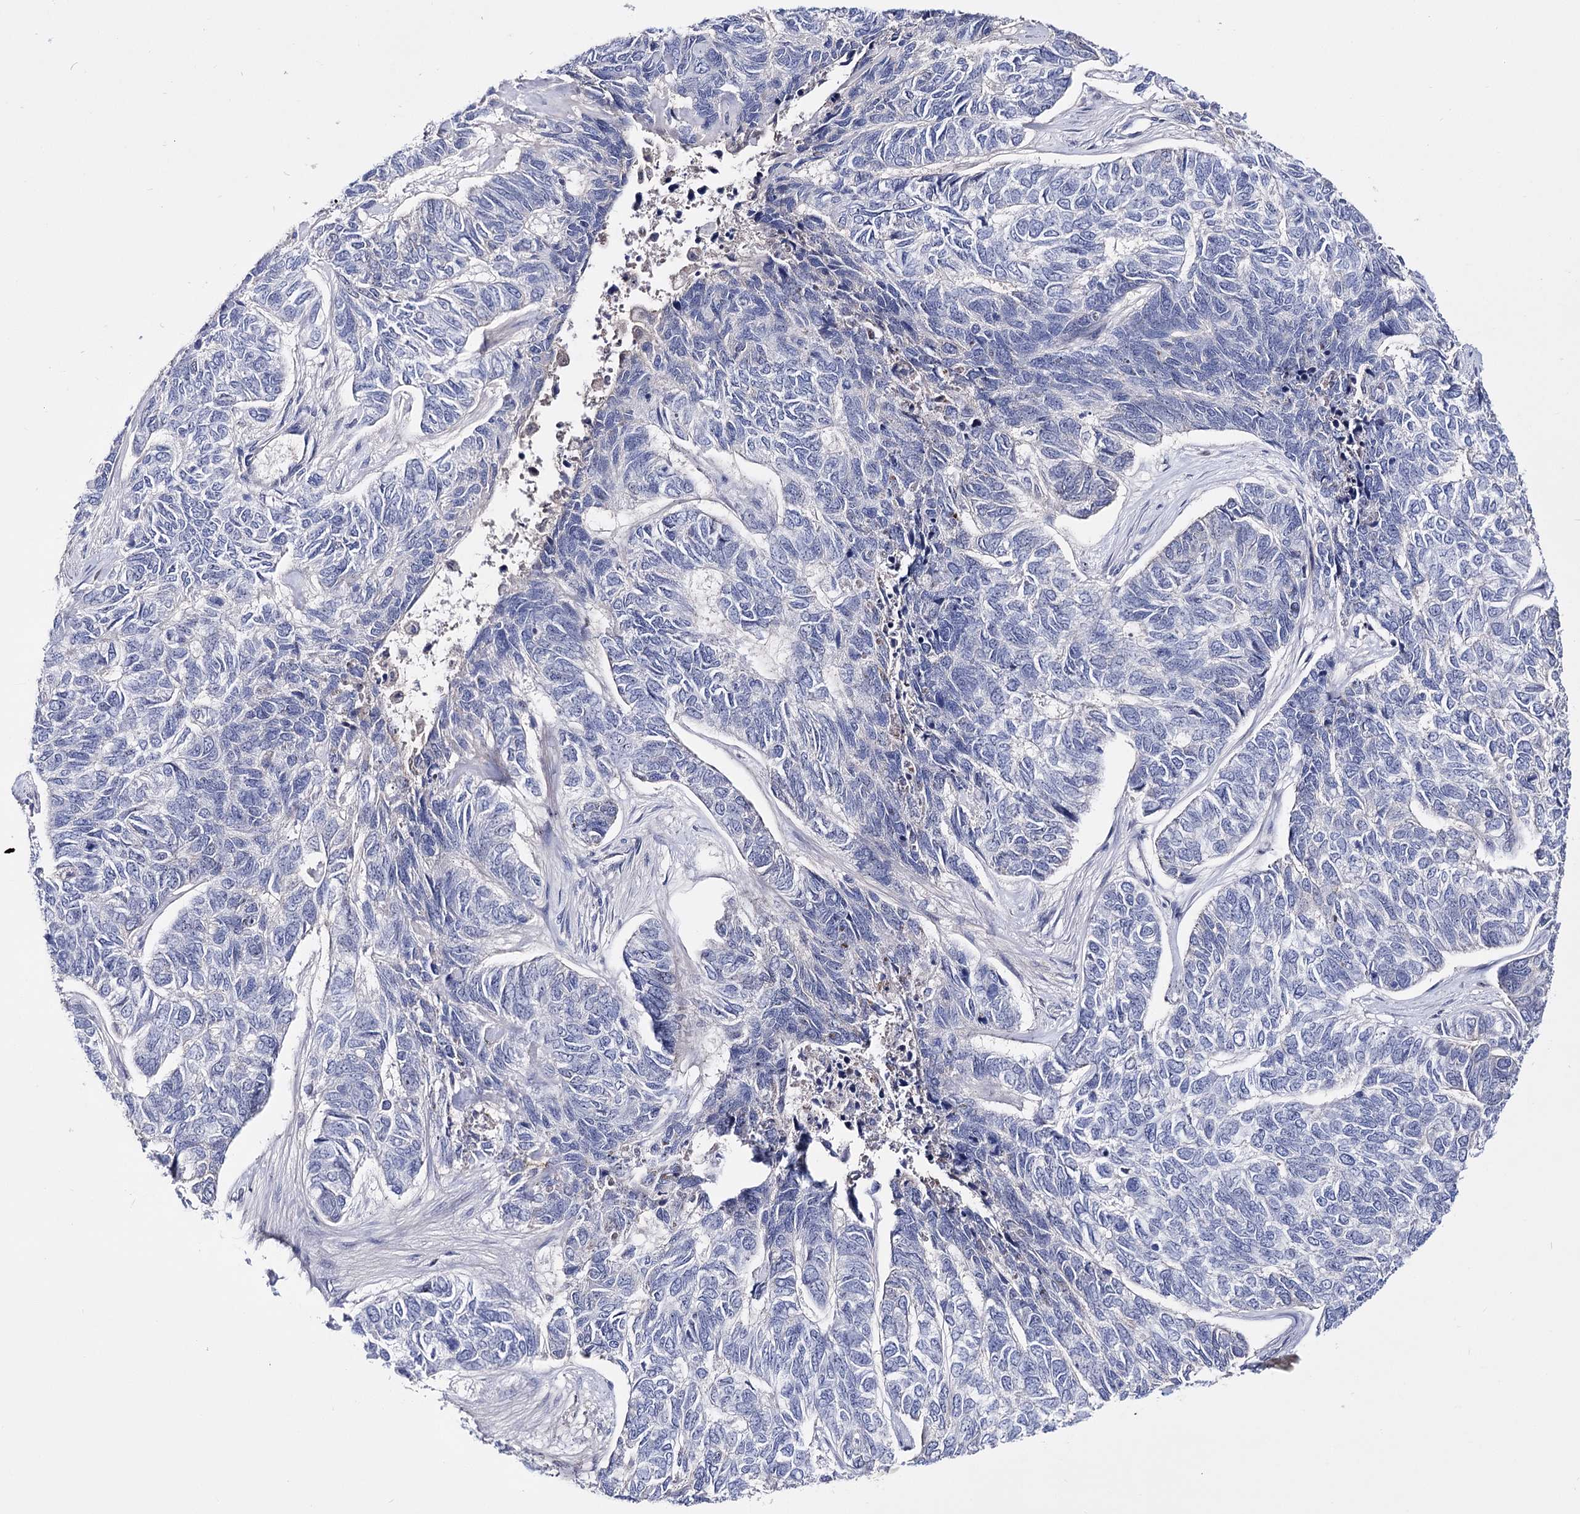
{"staining": {"intensity": "negative", "quantity": "none", "location": "none"}, "tissue": "skin cancer", "cell_type": "Tumor cells", "image_type": "cancer", "snomed": [{"axis": "morphology", "description": "Basal cell carcinoma"}, {"axis": "topography", "description": "Skin"}], "caption": "Immunohistochemical staining of human skin cancer (basal cell carcinoma) demonstrates no significant expression in tumor cells.", "gene": "PCGF5", "patient": {"sex": "female", "age": 65}}